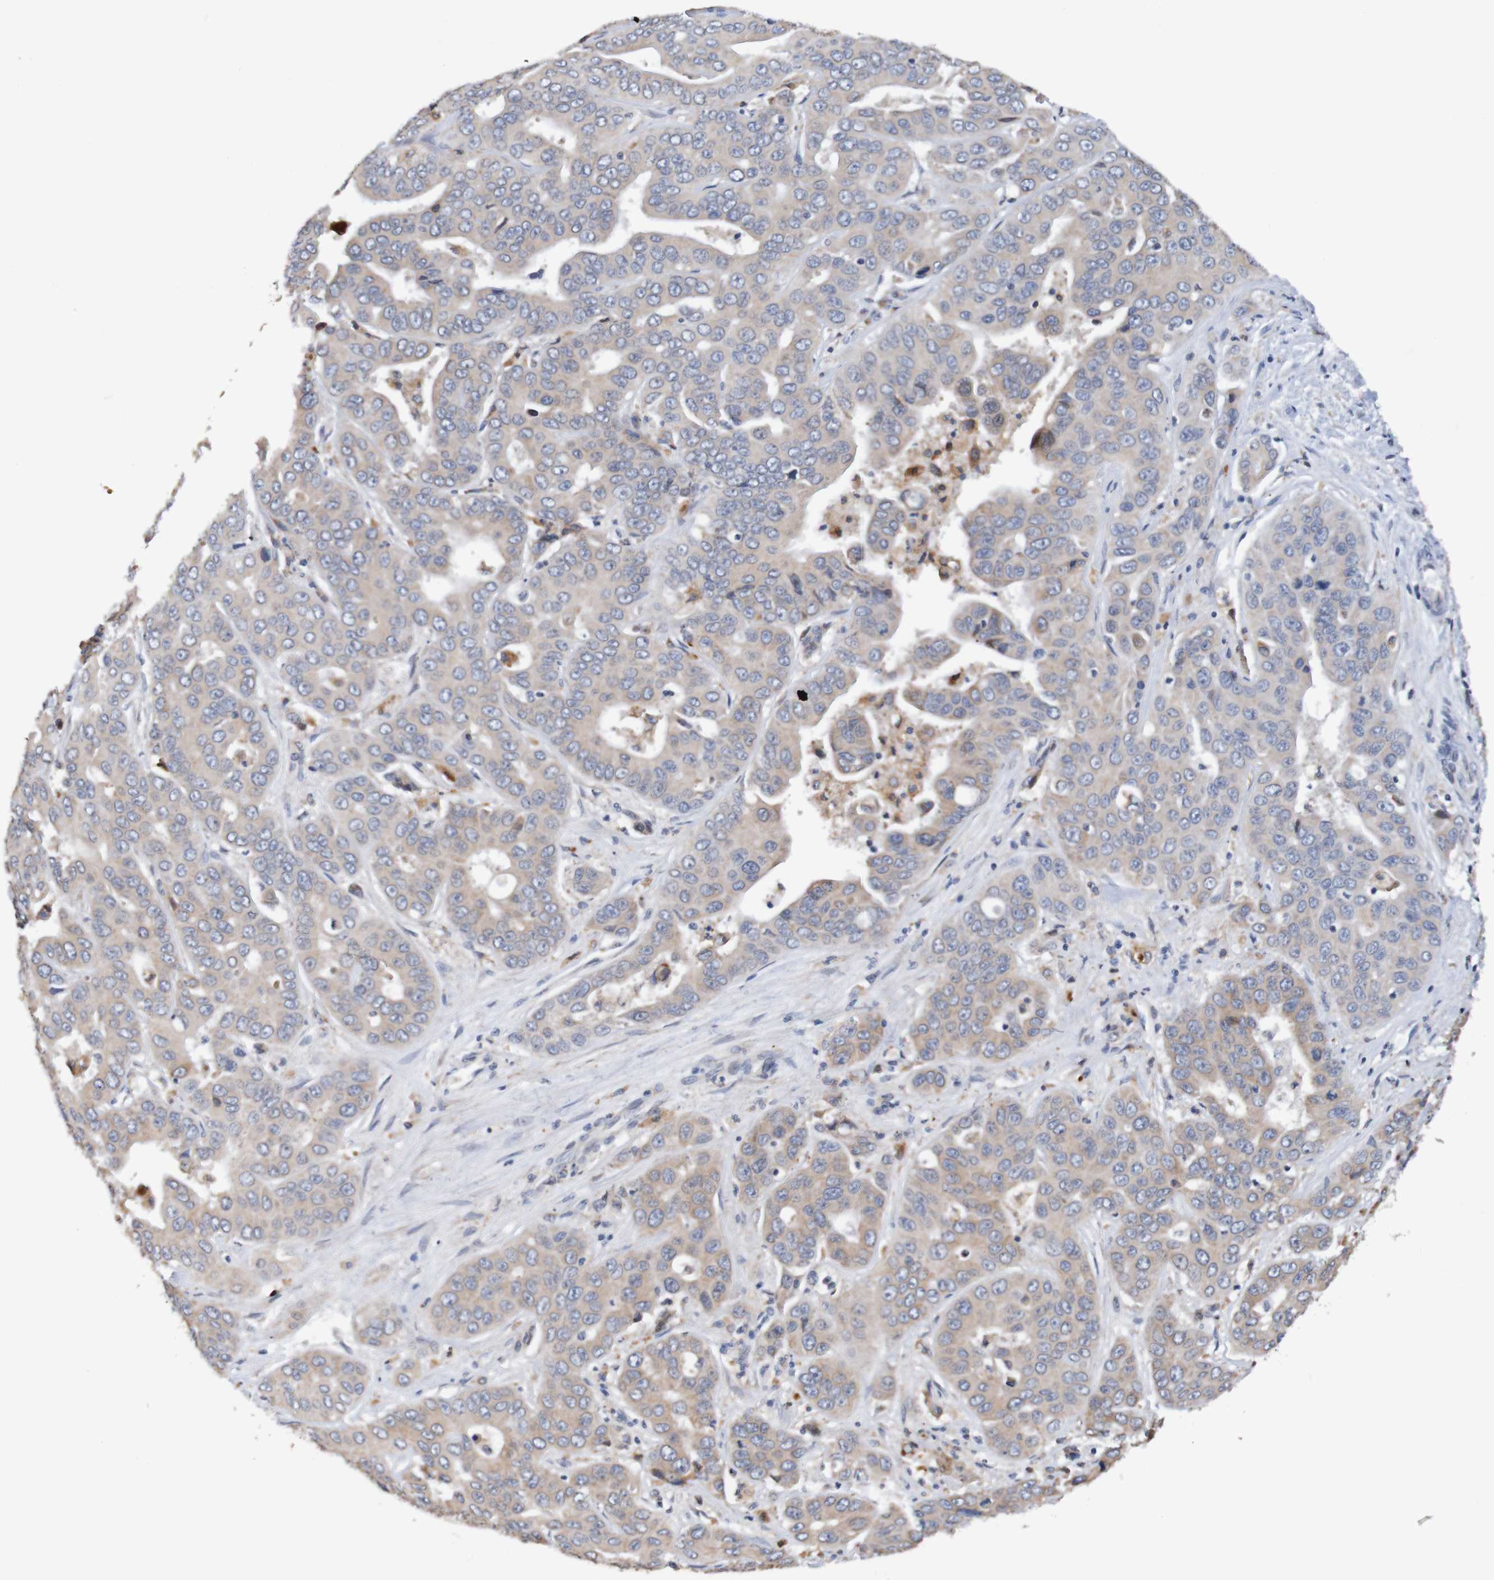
{"staining": {"intensity": "moderate", "quantity": "25%-75%", "location": "cytoplasmic/membranous"}, "tissue": "liver cancer", "cell_type": "Tumor cells", "image_type": "cancer", "snomed": [{"axis": "morphology", "description": "Cholangiocarcinoma"}, {"axis": "topography", "description": "Liver"}], "caption": "DAB immunohistochemical staining of human cholangiocarcinoma (liver) demonstrates moderate cytoplasmic/membranous protein expression in approximately 25%-75% of tumor cells.", "gene": "FIBP", "patient": {"sex": "female", "age": 52}}